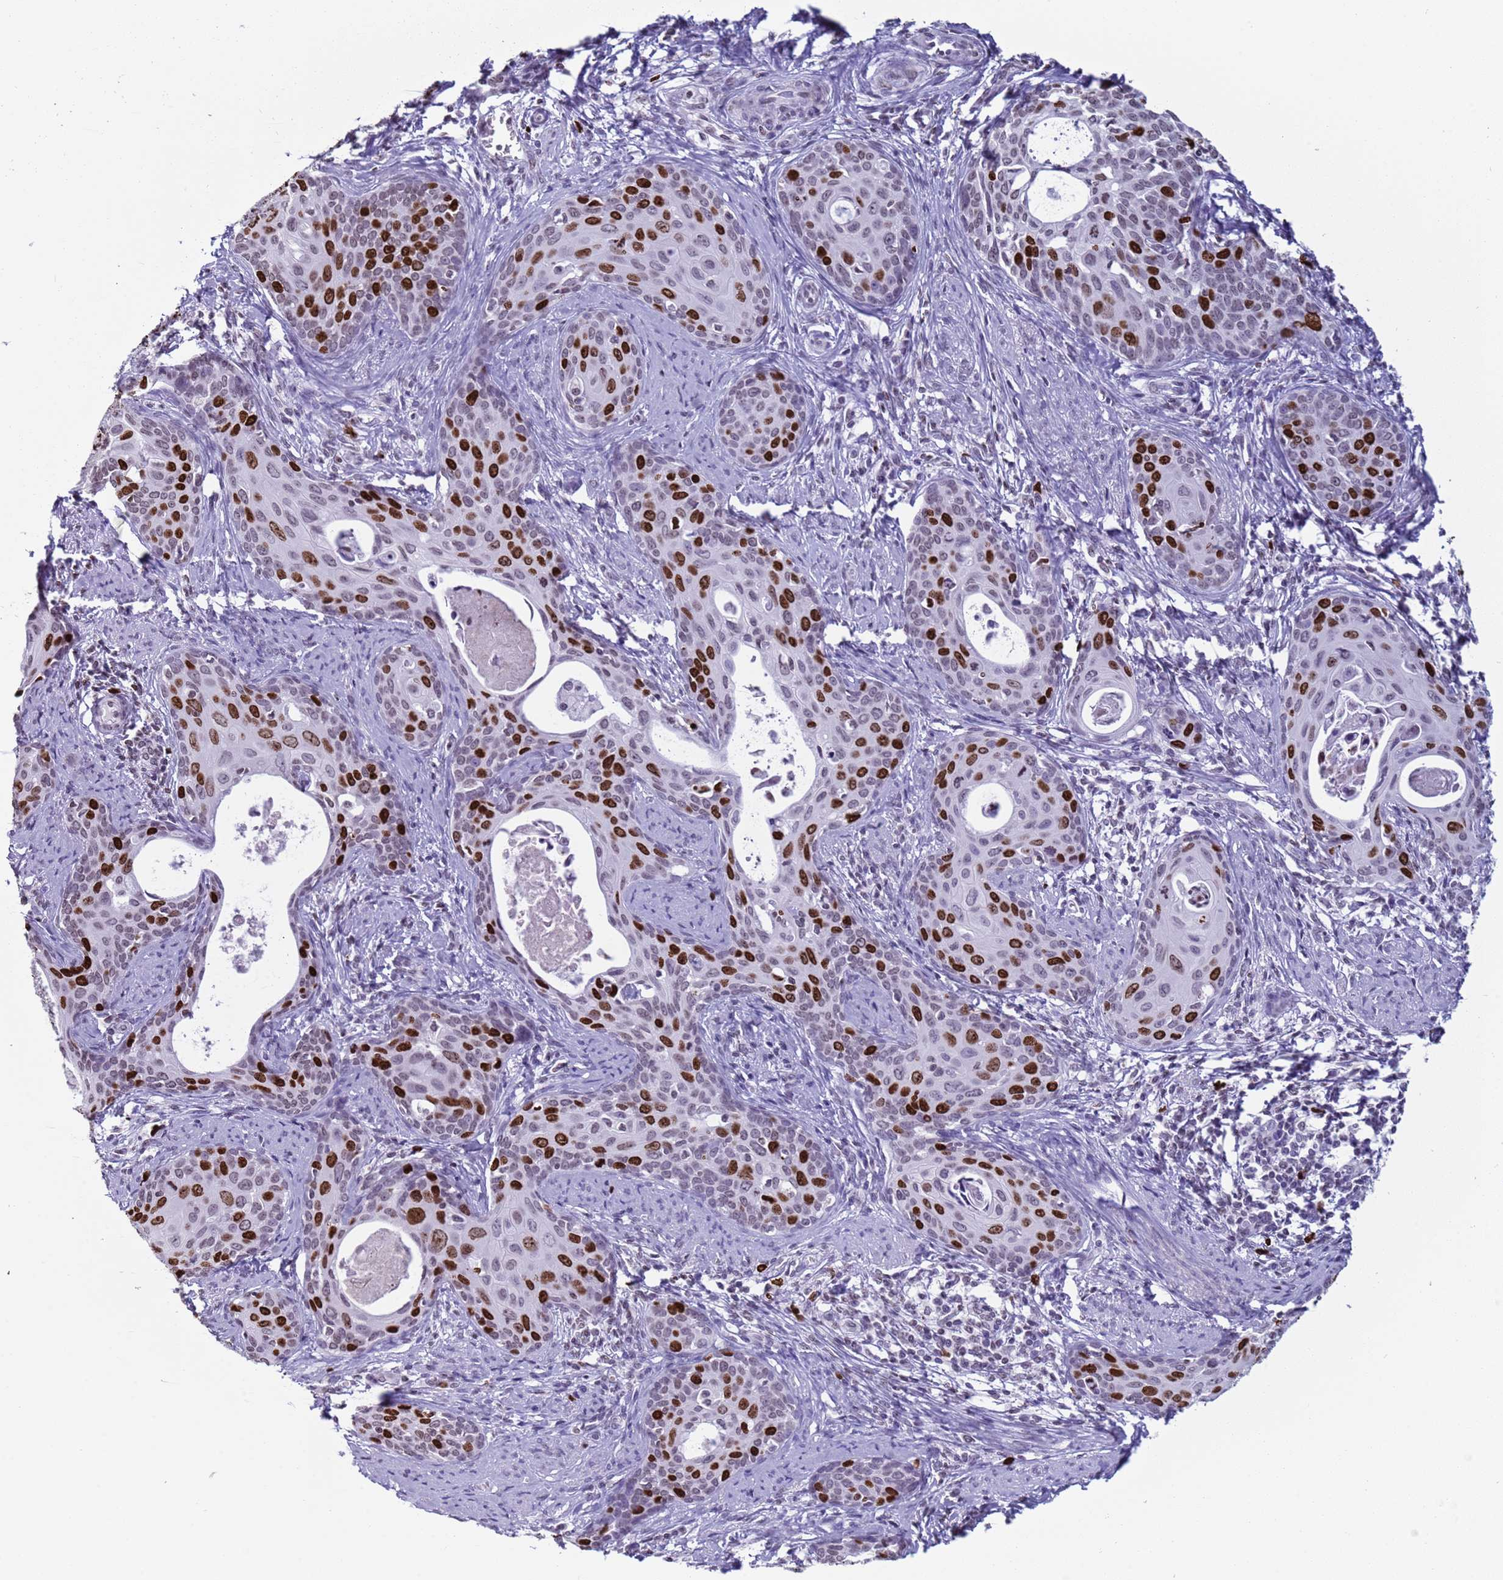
{"staining": {"intensity": "strong", "quantity": "25%-75%", "location": "nuclear"}, "tissue": "cervical cancer", "cell_type": "Tumor cells", "image_type": "cancer", "snomed": [{"axis": "morphology", "description": "Squamous cell carcinoma, NOS"}, {"axis": "topography", "description": "Cervix"}], "caption": "Protein staining of squamous cell carcinoma (cervical) tissue reveals strong nuclear positivity in approximately 25%-75% of tumor cells. Immunohistochemistry stains the protein in brown and the nuclei are stained blue.", "gene": "H4C8", "patient": {"sex": "female", "age": 46}}